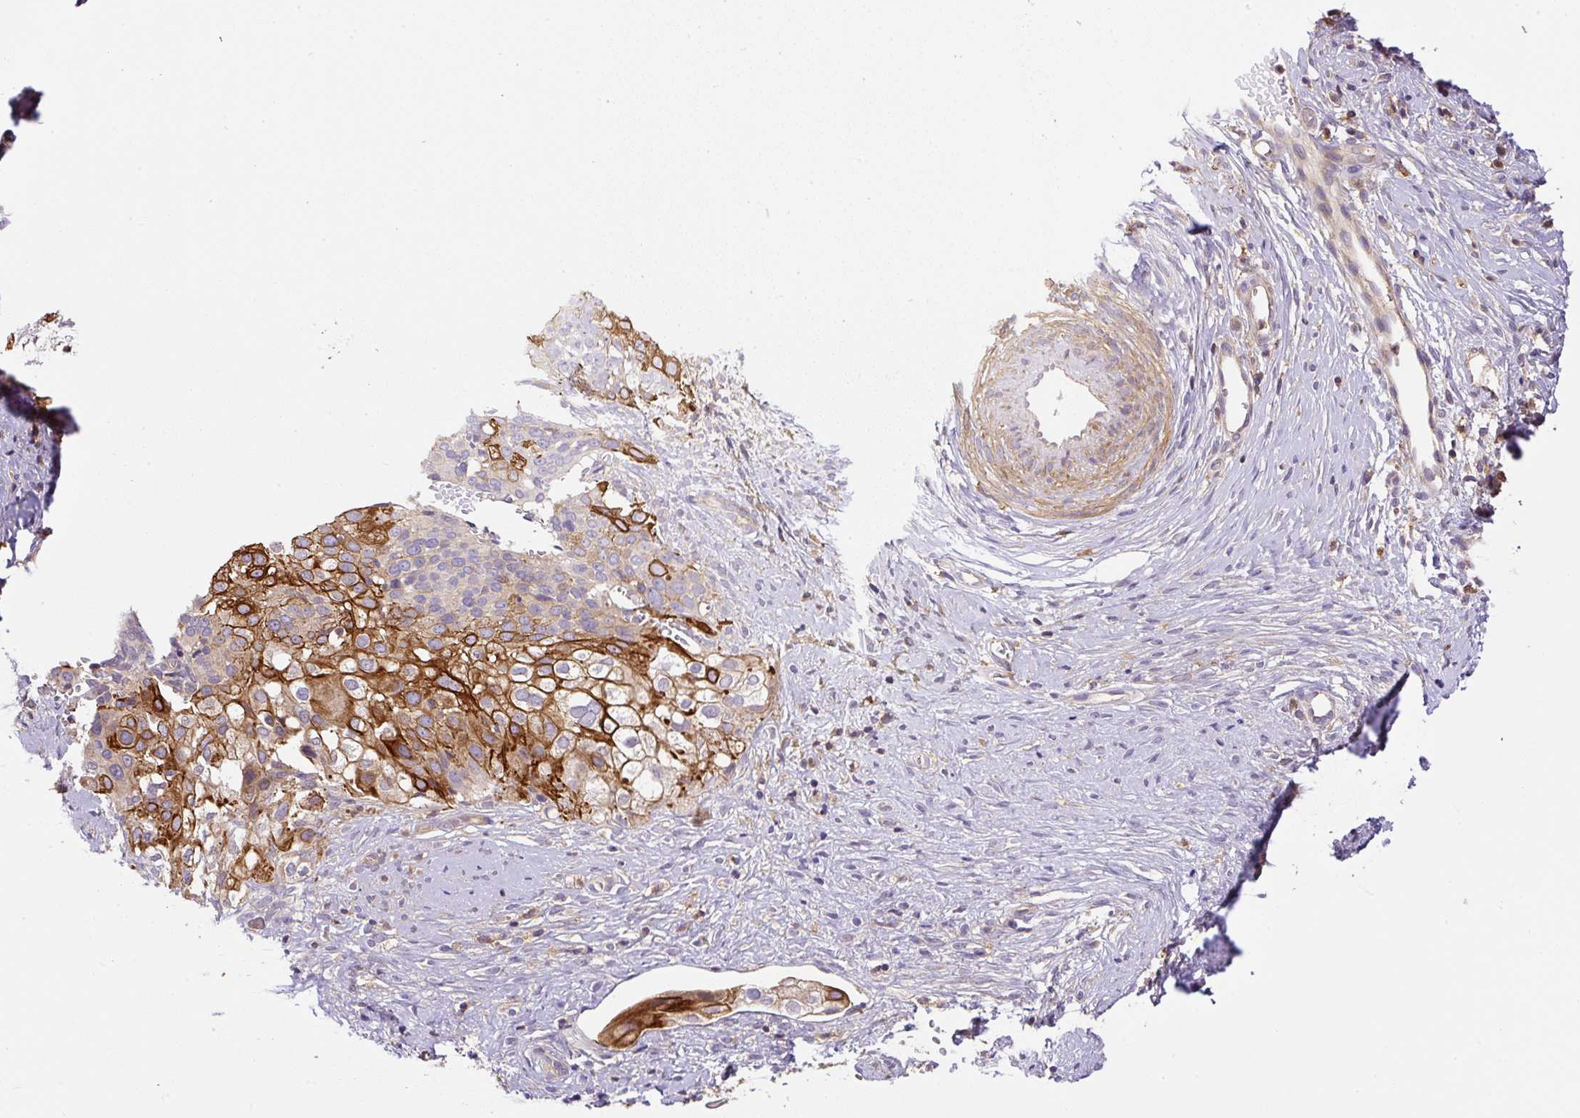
{"staining": {"intensity": "strong", "quantity": "<25%", "location": "cytoplasmic/membranous"}, "tissue": "cervical cancer", "cell_type": "Tumor cells", "image_type": "cancer", "snomed": [{"axis": "morphology", "description": "Squamous cell carcinoma, NOS"}, {"axis": "topography", "description": "Cervix"}], "caption": "Immunohistochemistry (IHC) of cervical squamous cell carcinoma exhibits medium levels of strong cytoplasmic/membranous expression in about <25% of tumor cells.", "gene": "CCDC28A", "patient": {"sex": "female", "age": 44}}